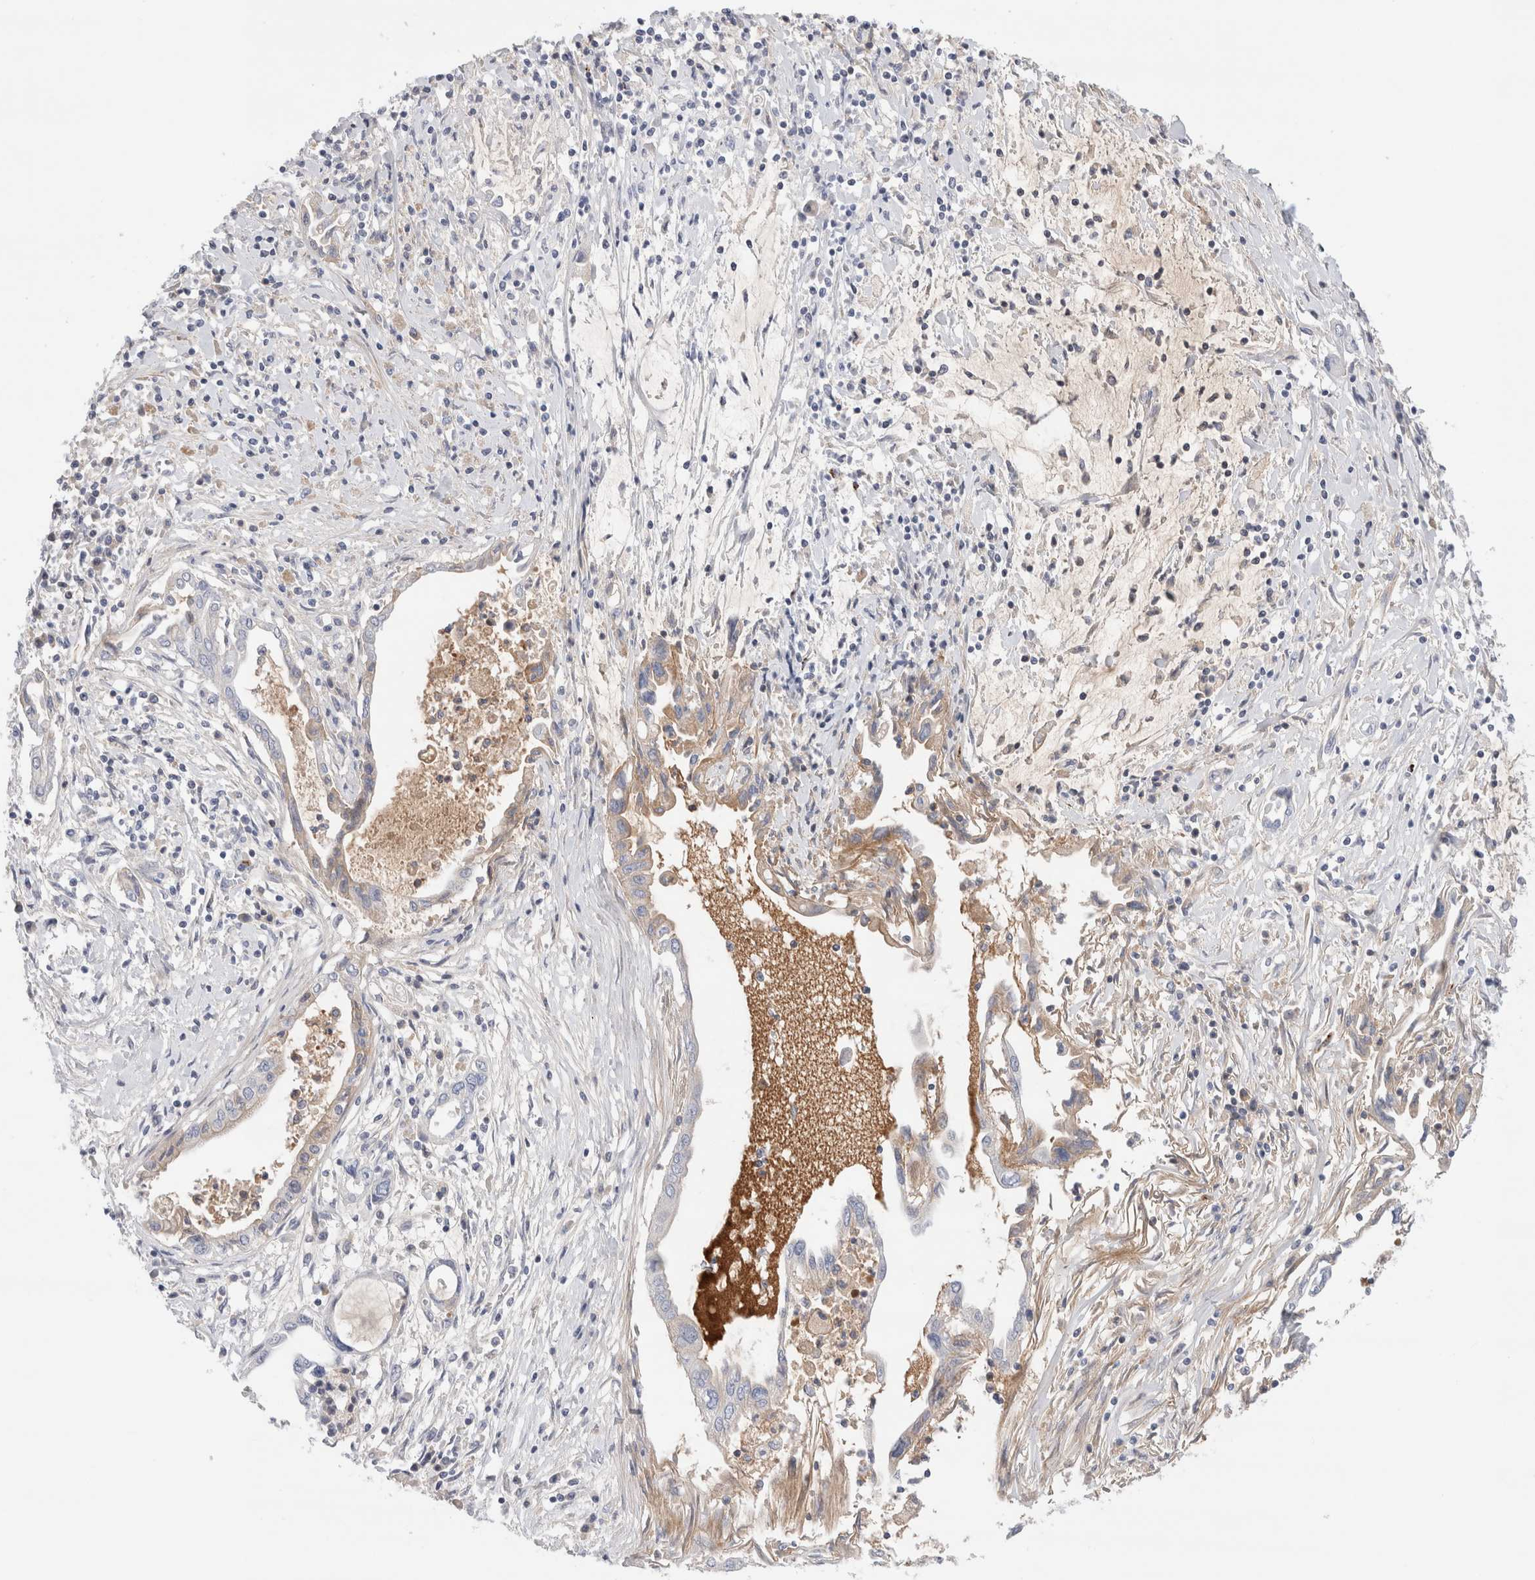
{"staining": {"intensity": "negative", "quantity": "none", "location": "none"}, "tissue": "pancreatic cancer", "cell_type": "Tumor cells", "image_type": "cancer", "snomed": [{"axis": "morphology", "description": "Adenocarcinoma, NOS"}, {"axis": "topography", "description": "Pancreas"}], "caption": "Immunohistochemical staining of human pancreatic cancer (adenocarcinoma) demonstrates no significant staining in tumor cells.", "gene": "ECHDC2", "patient": {"sex": "female", "age": 57}}